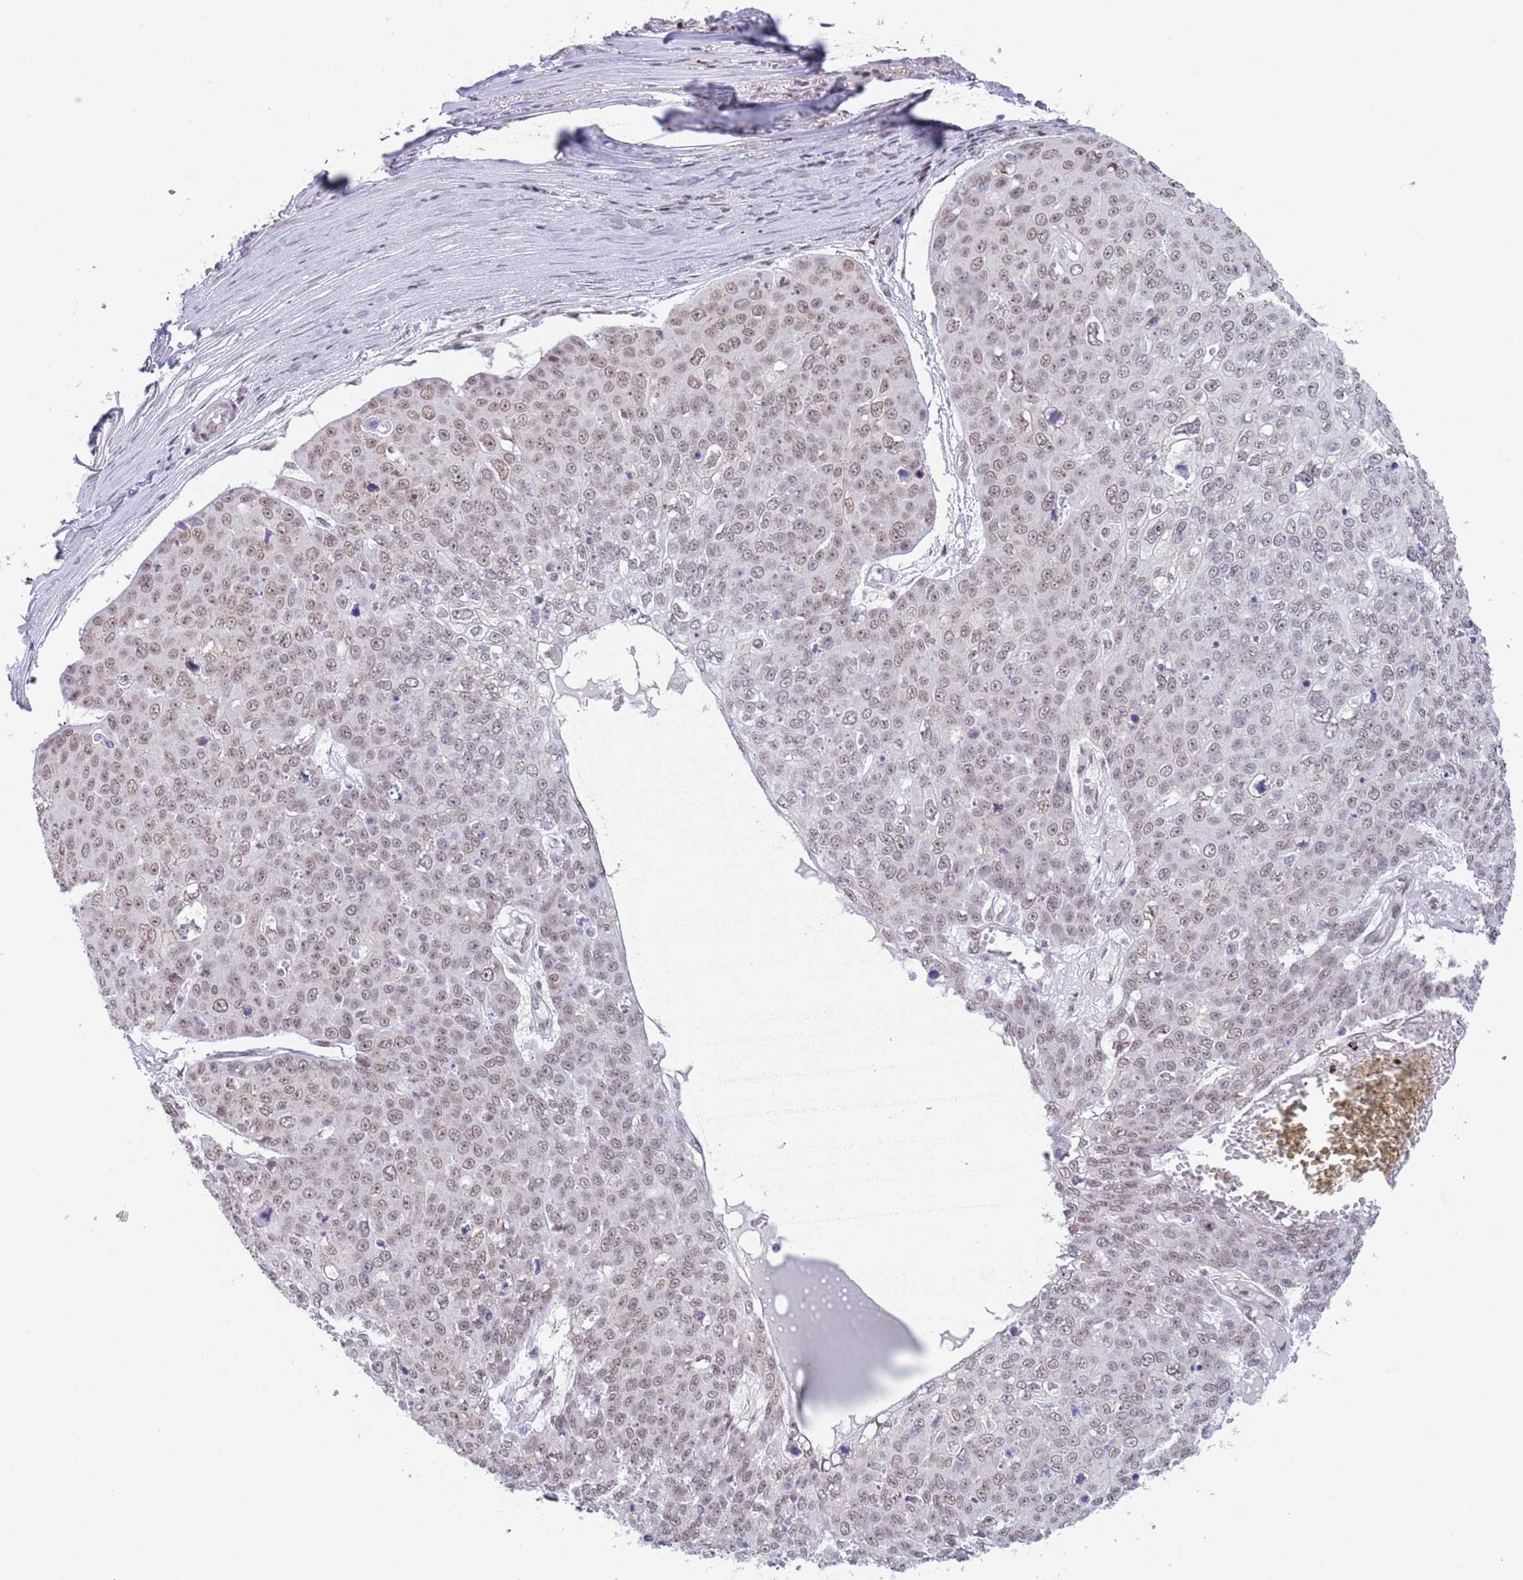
{"staining": {"intensity": "moderate", "quantity": ">75%", "location": "nuclear"}, "tissue": "skin cancer", "cell_type": "Tumor cells", "image_type": "cancer", "snomed": [{"axis": "morphology", "description": "Squamous cell carcinoma, NOS"}, {"axis": "topography", "description": "Skin"}], "caption": "IHC histopathology image of neoplastic tissue: human skin squamous cell carcinoma stained using immunohistochemistry (IHC) demonstrates medium levels of moderate protein expression localized specifically in the nuclear of tumor cells, appearing as a nuclear brown color.", "gene": "ZNF382", "patient": {"sex": "male", "age": 71}}